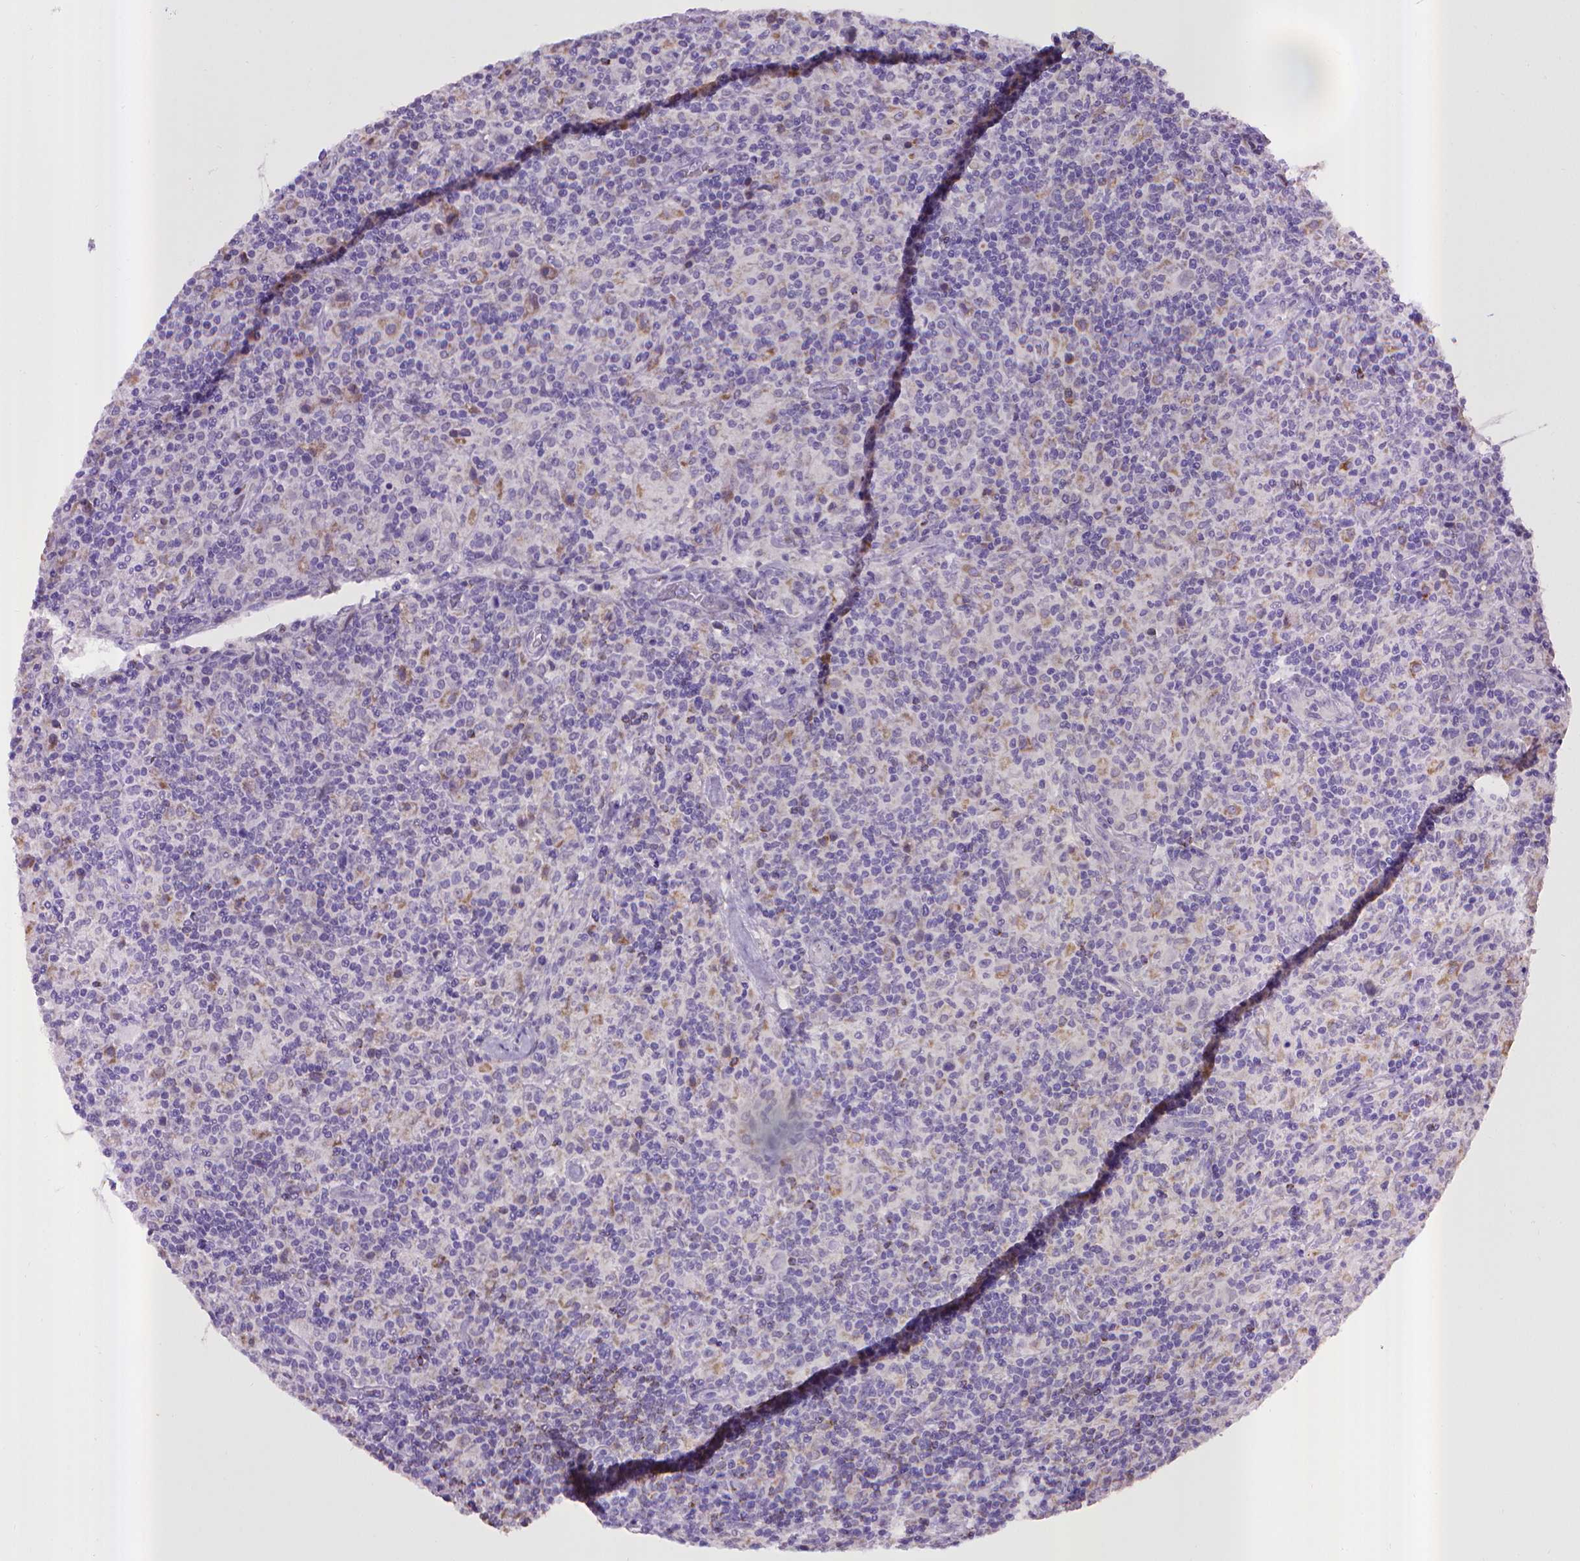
{"staining": {"intensity": "negative", "quantity": "none", "location": "none"}, "tissue": "lymphoma", "cell_type": "Tumor cells", "image_type": "cancer", "snomed": [{"axis": "morphology", "description": "Hodgkin's disease, NOS"}, {"axis": "topography", "description": "Lymph node"}], "caption": "Protein analysis of Hodgkin's disease displays no significant positivity in tumor cells.", "gene": "KMO", "patient": {"sex": "male", "age": 70}}